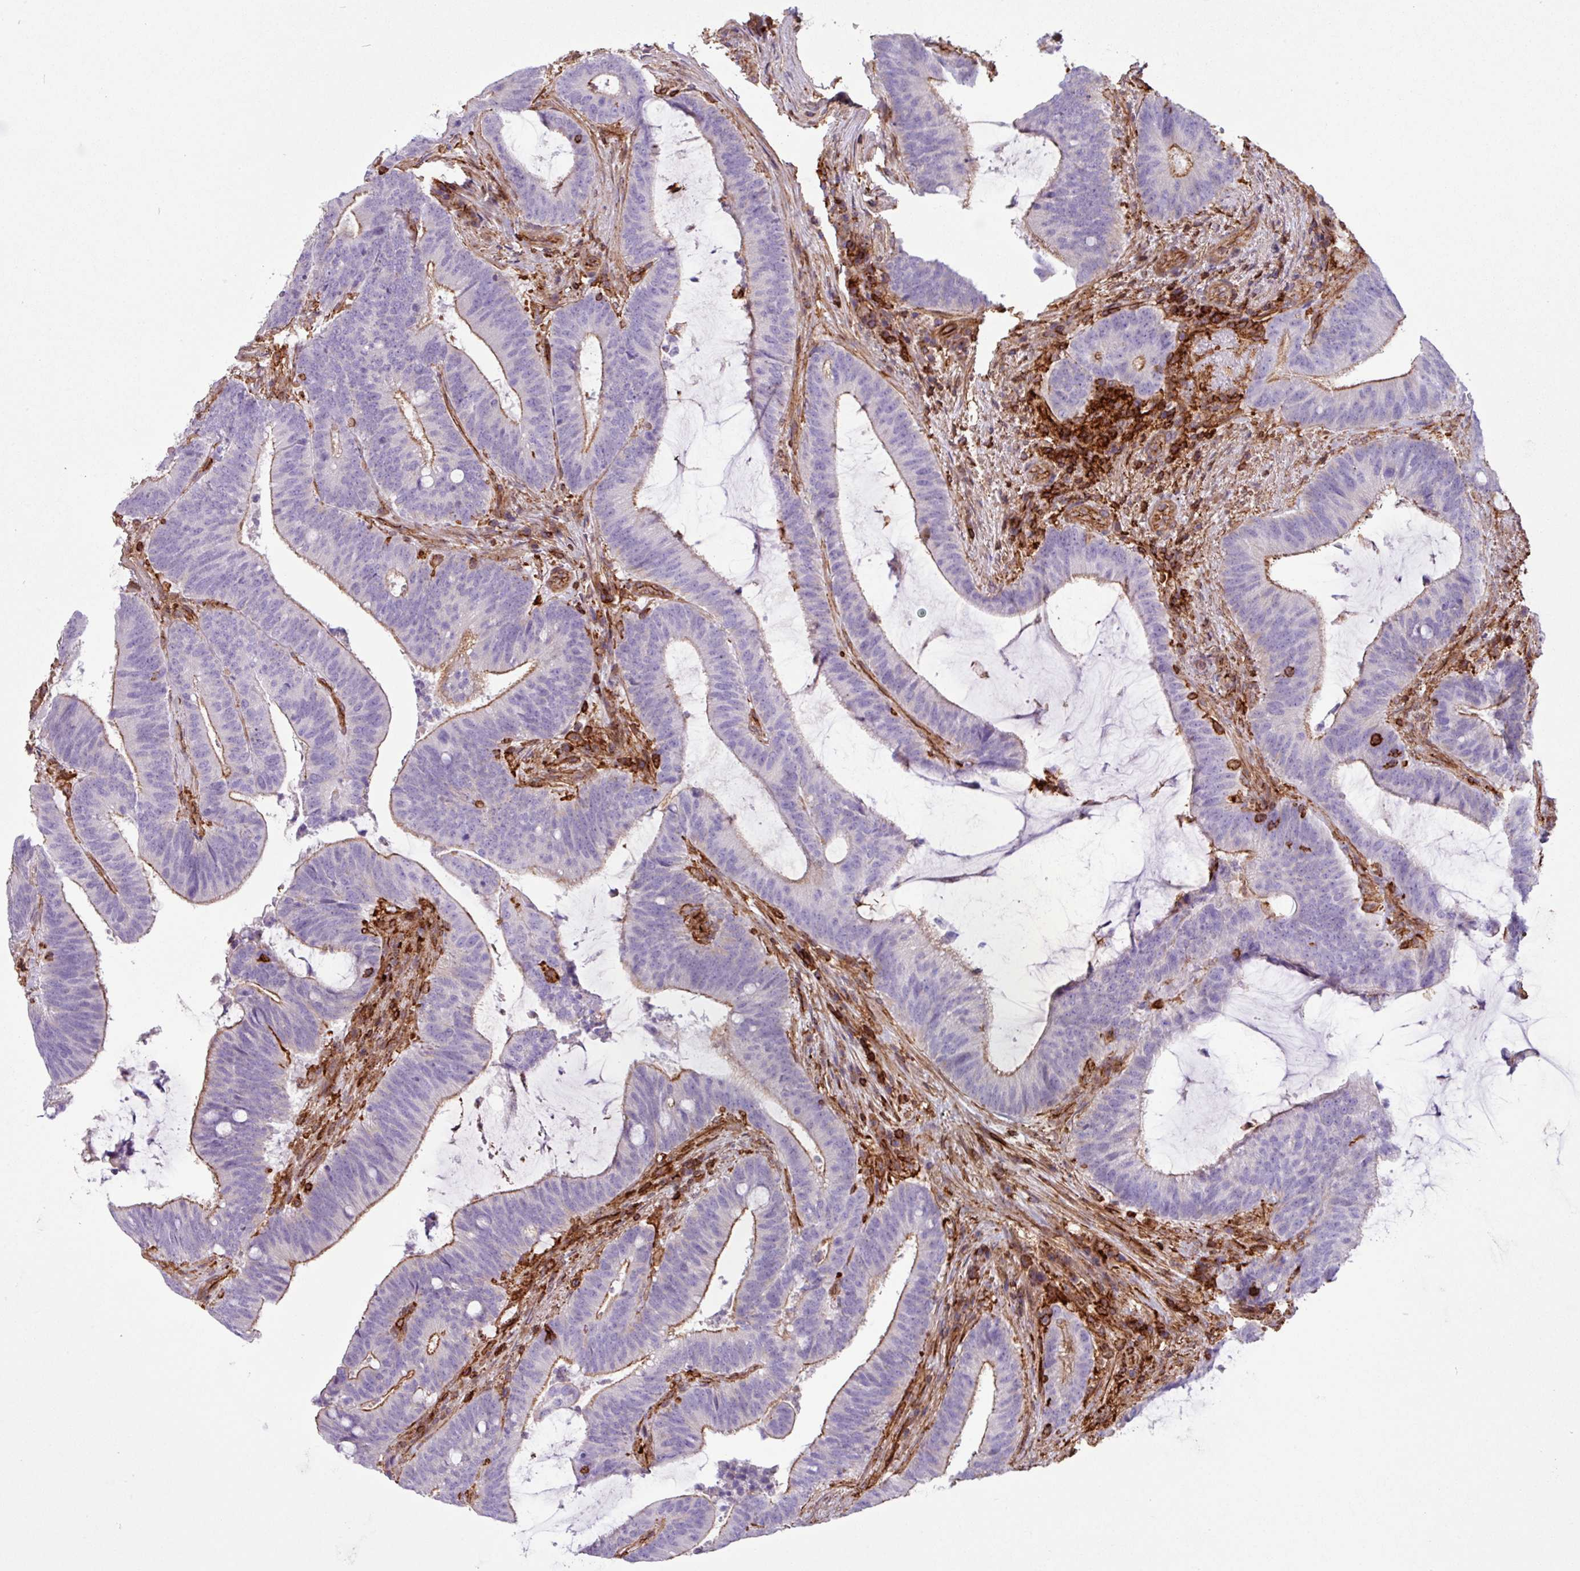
{"staining": {"intensity": "weak", "quantity": "25%-75%", "location": "cytoplasmic/membranous"}, "tissue": "colorectal cancer", "cell_type": "Tumor cells", "image_type": "cancer", "snomed": [{"axis": "morphology", "description": "Adenocarcinoma, NOS"}, {"axis": "topography", "description": "Colon"}], "caption": "This is a photomicrograph of immunohistochemistry staining of colorectal cancer (adenocarcinoma), which shows weak staining in the cytoplasmic/membranous of tumor cells.", "gene": "PPP1R18", "patient": {"sex": "female", "age": 43}}